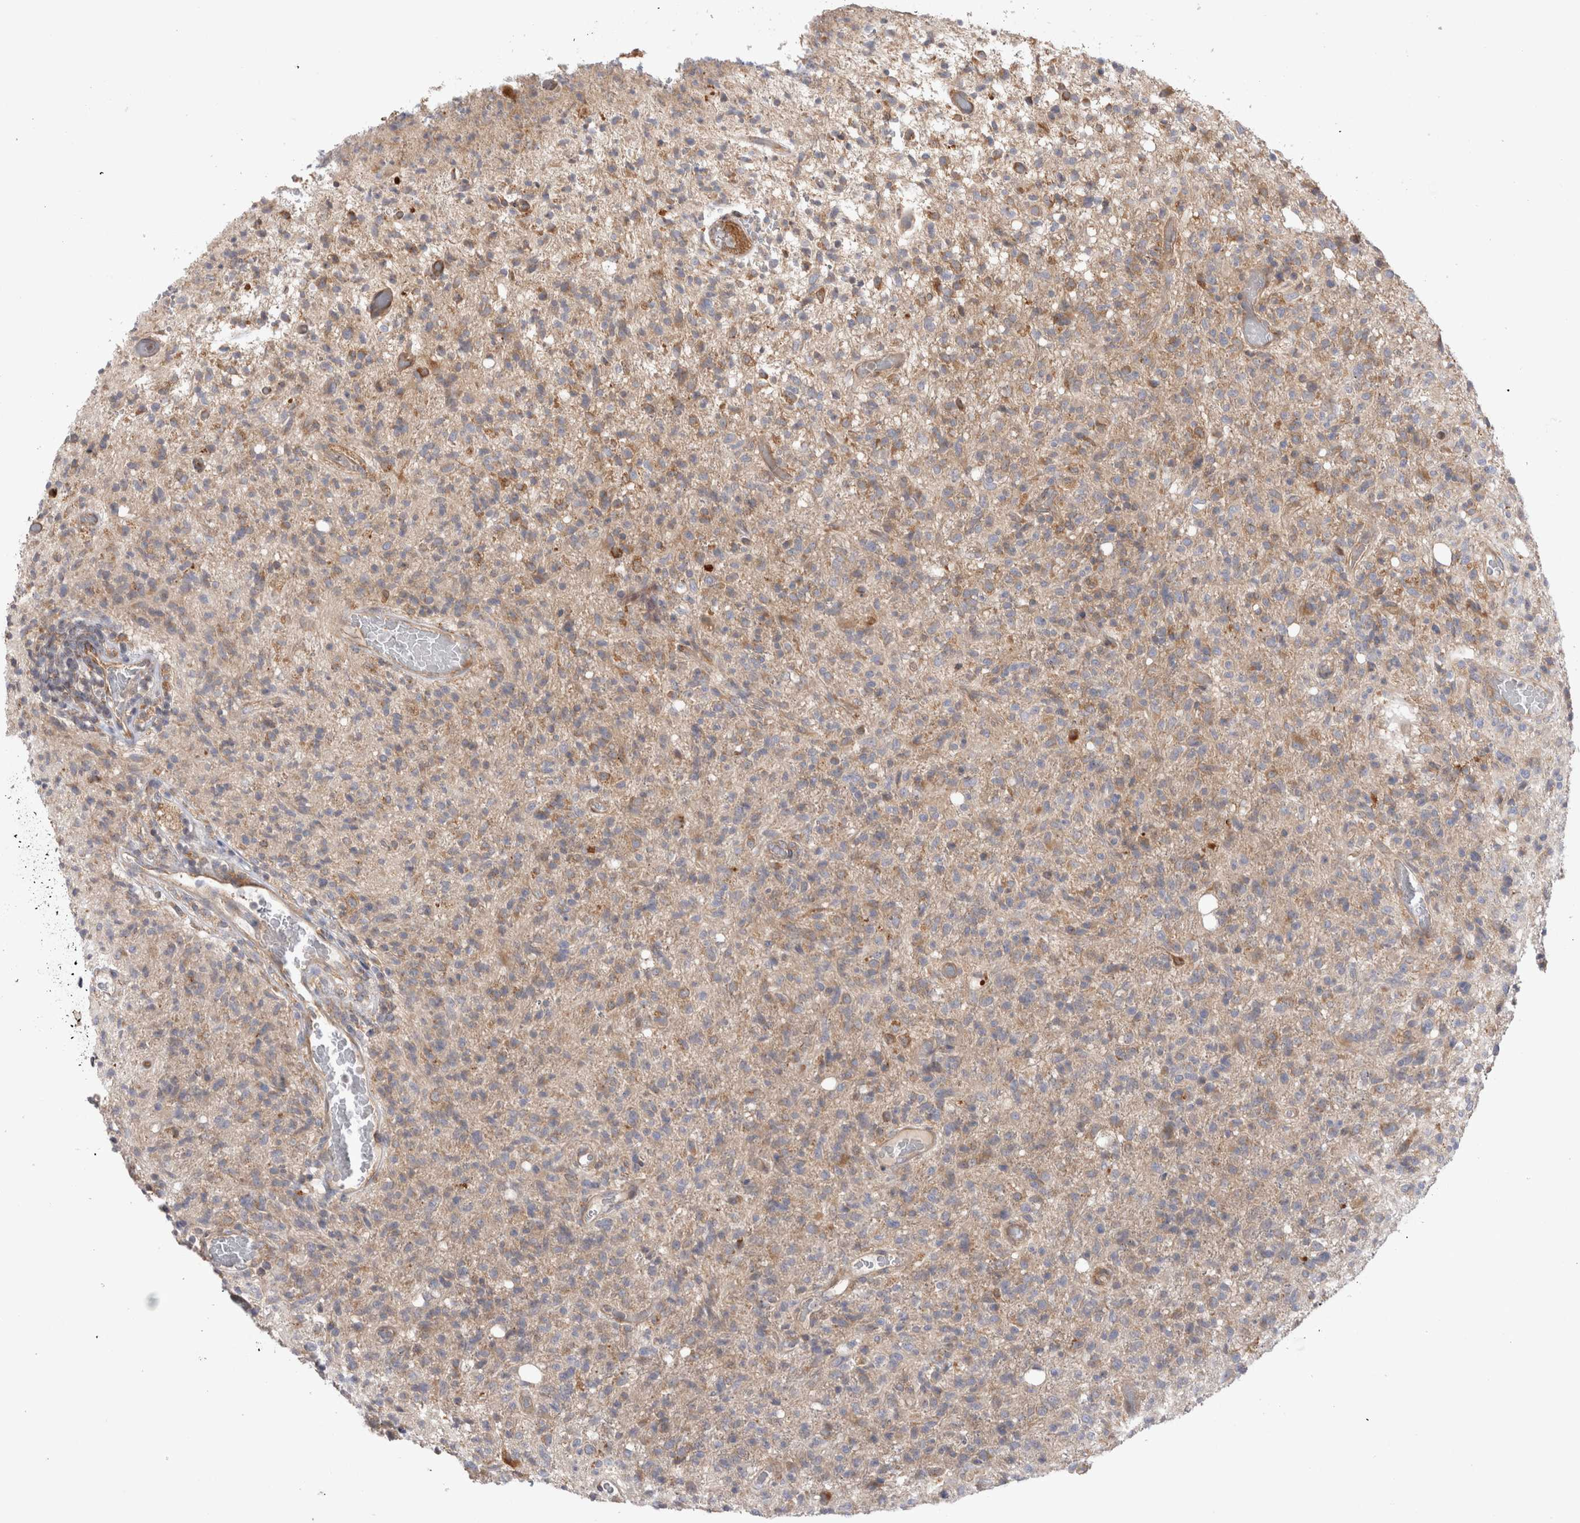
{"staining": {"intensity": "weak", "quantity": ">75%", "location": "cytoplasmic/membranous"}, "tissue": "glioma", "cell_type": "Tumor cells", "image_type": "cancer", "snomed": [{"axis": "morphology", "description": "Glioma, malignant, High grade"}, {"axis": "topography", "description": "Brain"}], "caption": "Immunohistochemistry of human high-grade glioma (malignant) displays low levels of weak cytoplasmic/membranous staining in approximately >75% of tumor cells.", "gene": "PDCD10", "patient": {"sex": "female", "age": 57}}